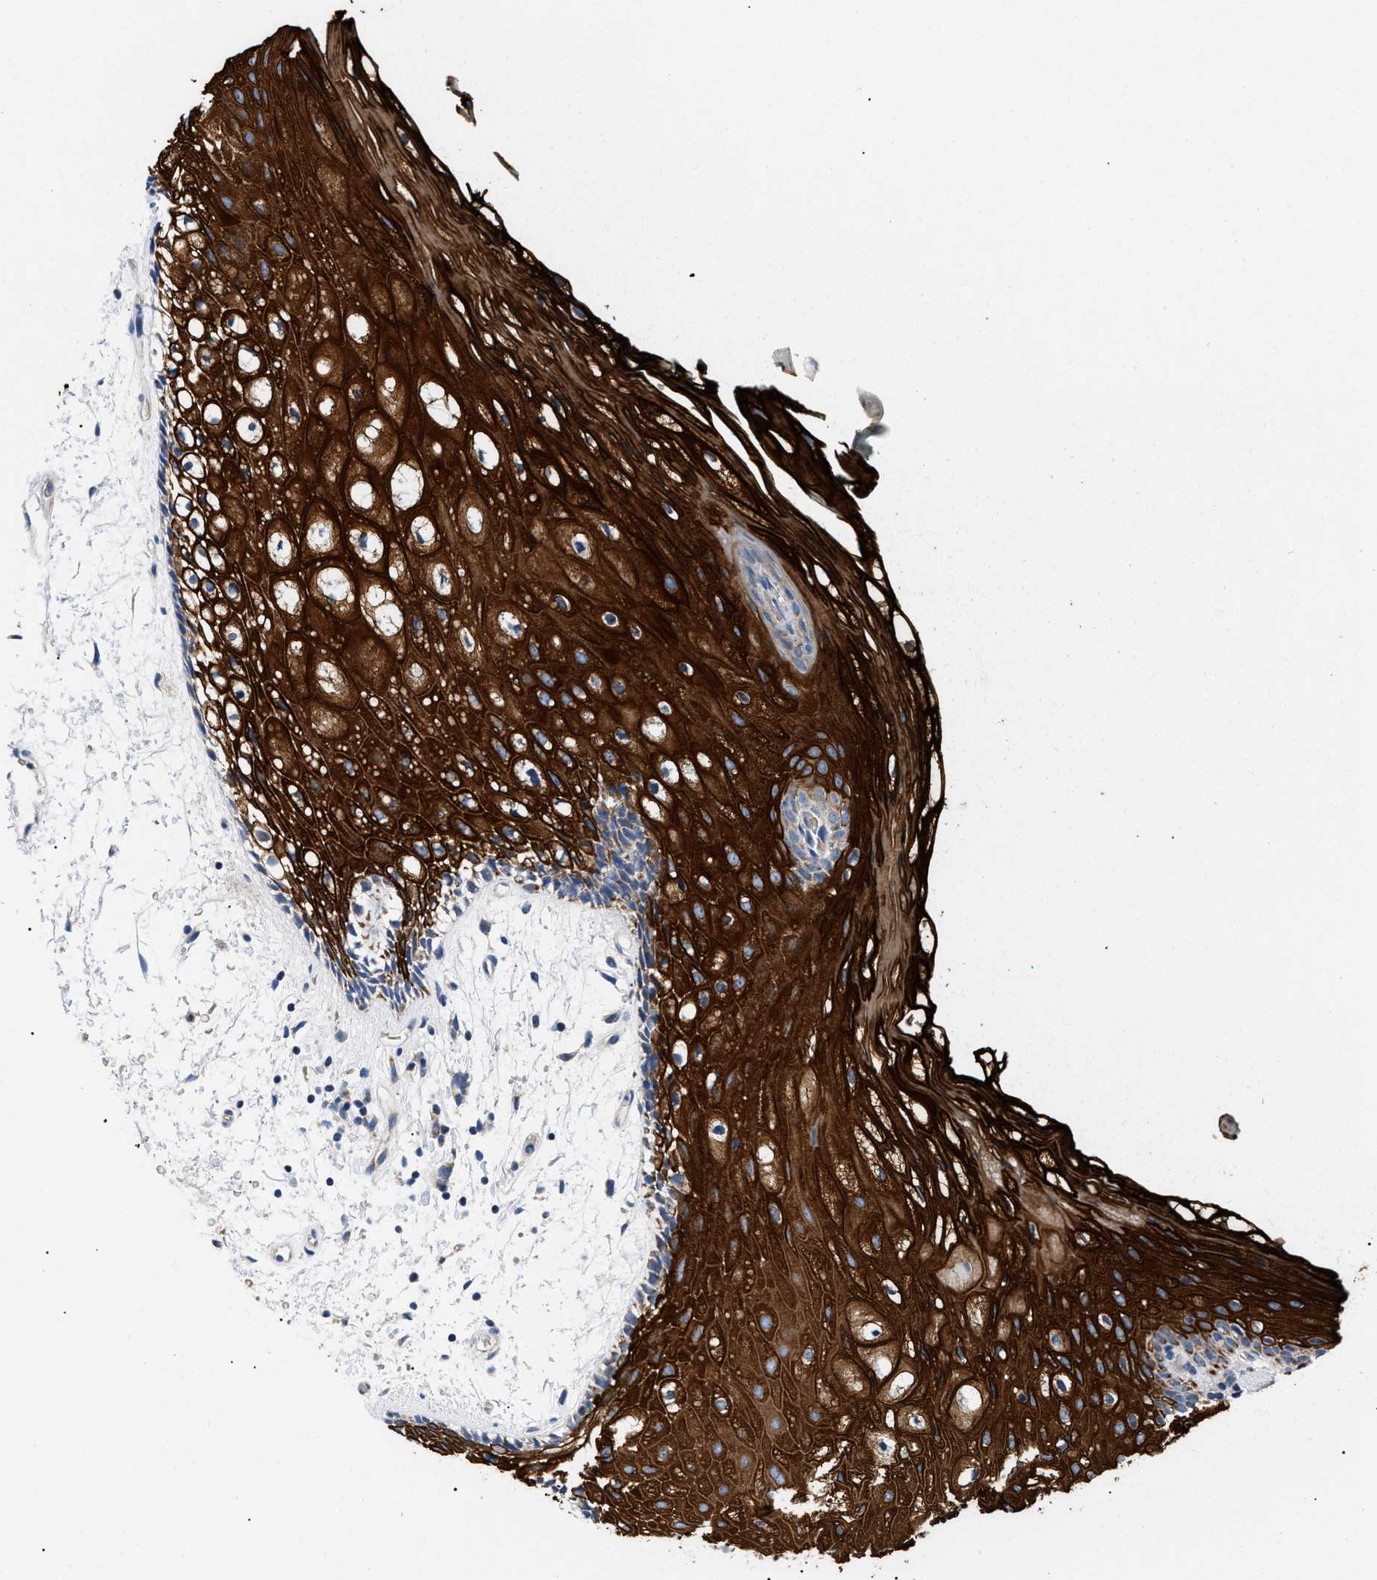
{"staining": {"intensity": "strong", "quantity": ">75%", "location": "cytoplasmic/membranous"}, "tissue": "oral mucosa", "cell_type": "Squamous epithelial cells", "image_type": "normal", "snomed": [{"axis": "morphology", "description": "Normal tissue, NOS"}, {"axis": "topography", "description": "Skeletal muscle"}, {"axis": "topography", "description": "Oral tissue"}, {"axis": "topography", "description": "Peripheral nerve tissue"}], "caption": "Immunohistochemistry (IHC) staining of normal oral mucosa, which reveals high levels of strong cytoplasmic/membranous positivity in approximately >75% of squamous epithelial cells indicating strong cytoplasmic/membranous protein positivity. The staining was performed using DAB (brown) for protein detection and nuclei were counterstained in hematoxylin (blue).", "gene": "TOMM6", "patient": {"sex": "female", "age": 84}}